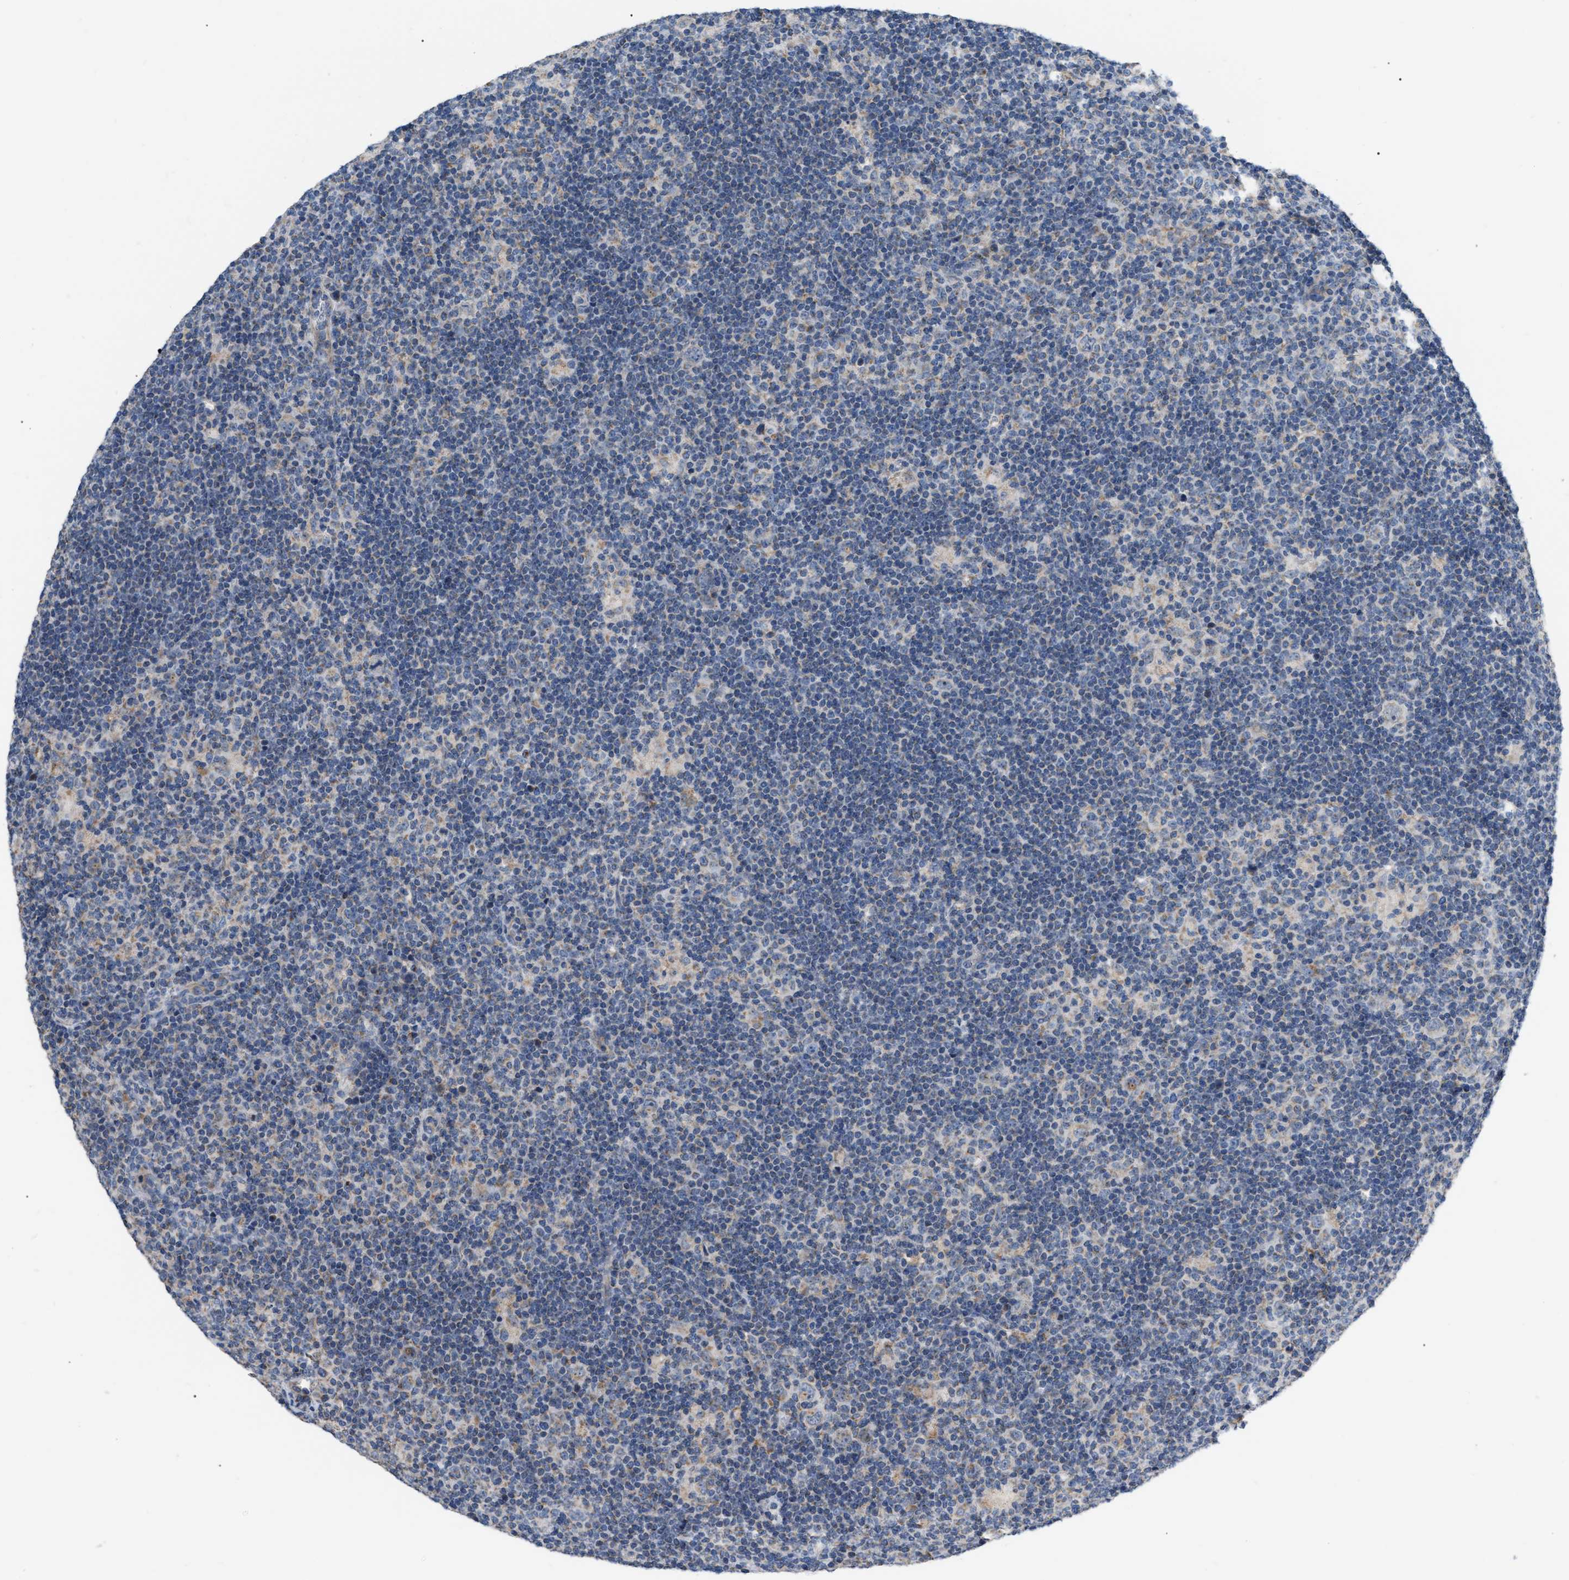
{"staining": {"intensity": "negative", "quantity": "none", "location": "none"}, "tissue": "lymphoma", "cell_type": "Tumor cells", "image_type": "cancer", "snomed": [{"axis": "morphology", "description": "Hodgkin's disease, NOS"}, {"axis": "topography", "description": "Lymph node"}], "caption": "Human Hodgkin's disease stained for a protein using IHC displays no positivity in tumor cells.", "gene": "DDX56", "patient": {"sex": "female", "age": 57}}